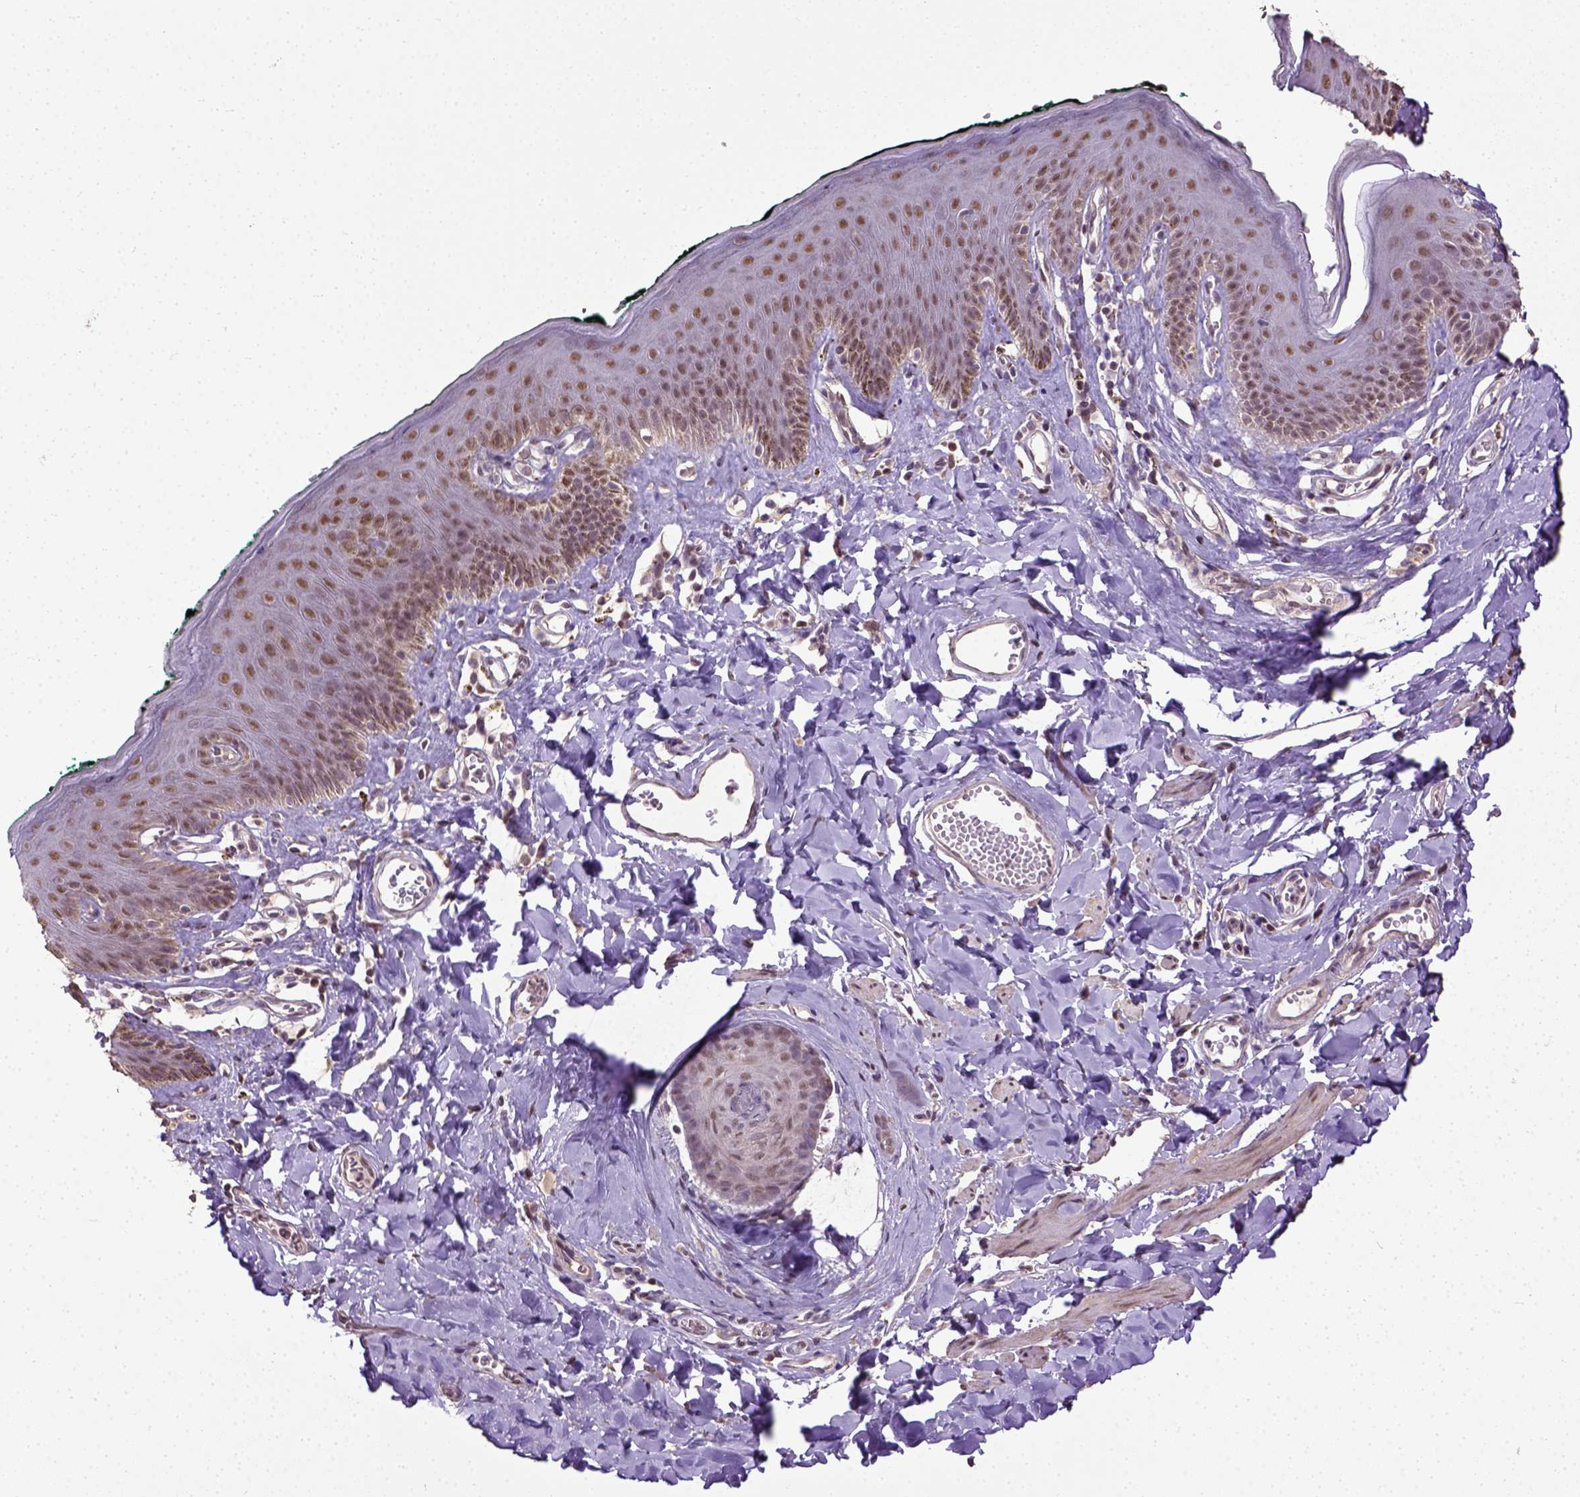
{"staining": {"intensity": "moderate", "quantity": ">75%", "location": "nuclear"}, "tissue": "skin", "cell_type": "Epidermal cells", "image_type": "normal", "snomed": [{"axis": "morphology", "description": "Normal tissue, NOS"}, {"axis": "topography", "description": "Vulva"}, {"axis": "topography", "description": "Peripheral nerve tissue"}], "caption": "A medium amount of moderate nuclear positivity is seen in approximately >75% of epidermal cells in benign skin.", "gene": "UBA3", "patient": {"sex": "female", "age": 66}}